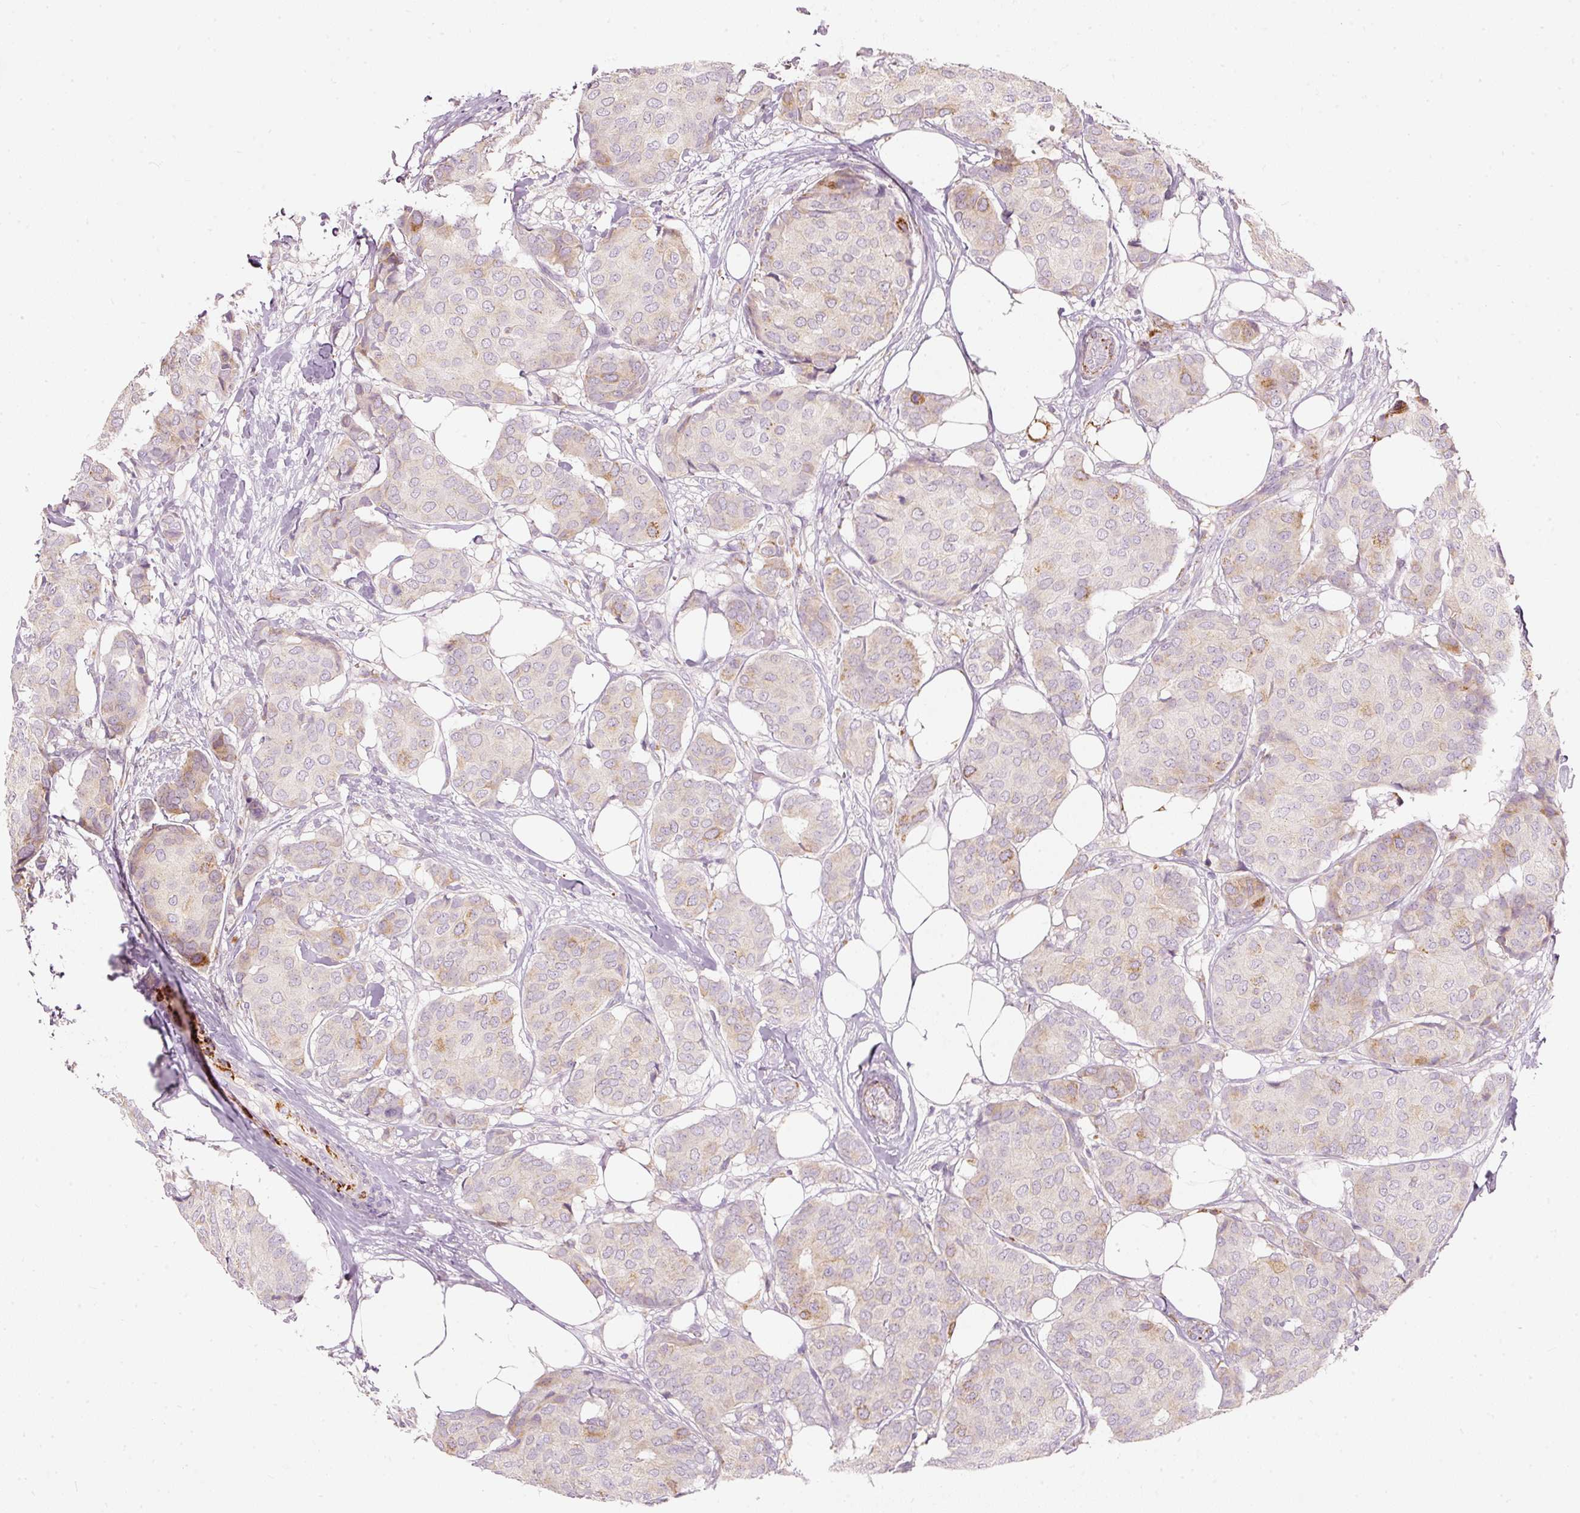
{"staining": {"intensity": "moderate", "quantity": "<25%", "location": "cytoplasmic/membranous"}, "tissue": "breast cancer", "cell_type": "Tumor cells", "image_type": "cancer", "snomed": [{"axis": "morphology", "description": "Duct carcinoma"}, {"axis": "topography", "description": "Breast"}], "caption": "Immunohistochemistry (IHC) of infiltrating ductal carcinoma (breast) shows low levels of moderate cytoplasmic/membranous expression in about <25% of tumor cells.", "gene": "MTHFD2", "patient": {"sex": "female", "age": 75}}